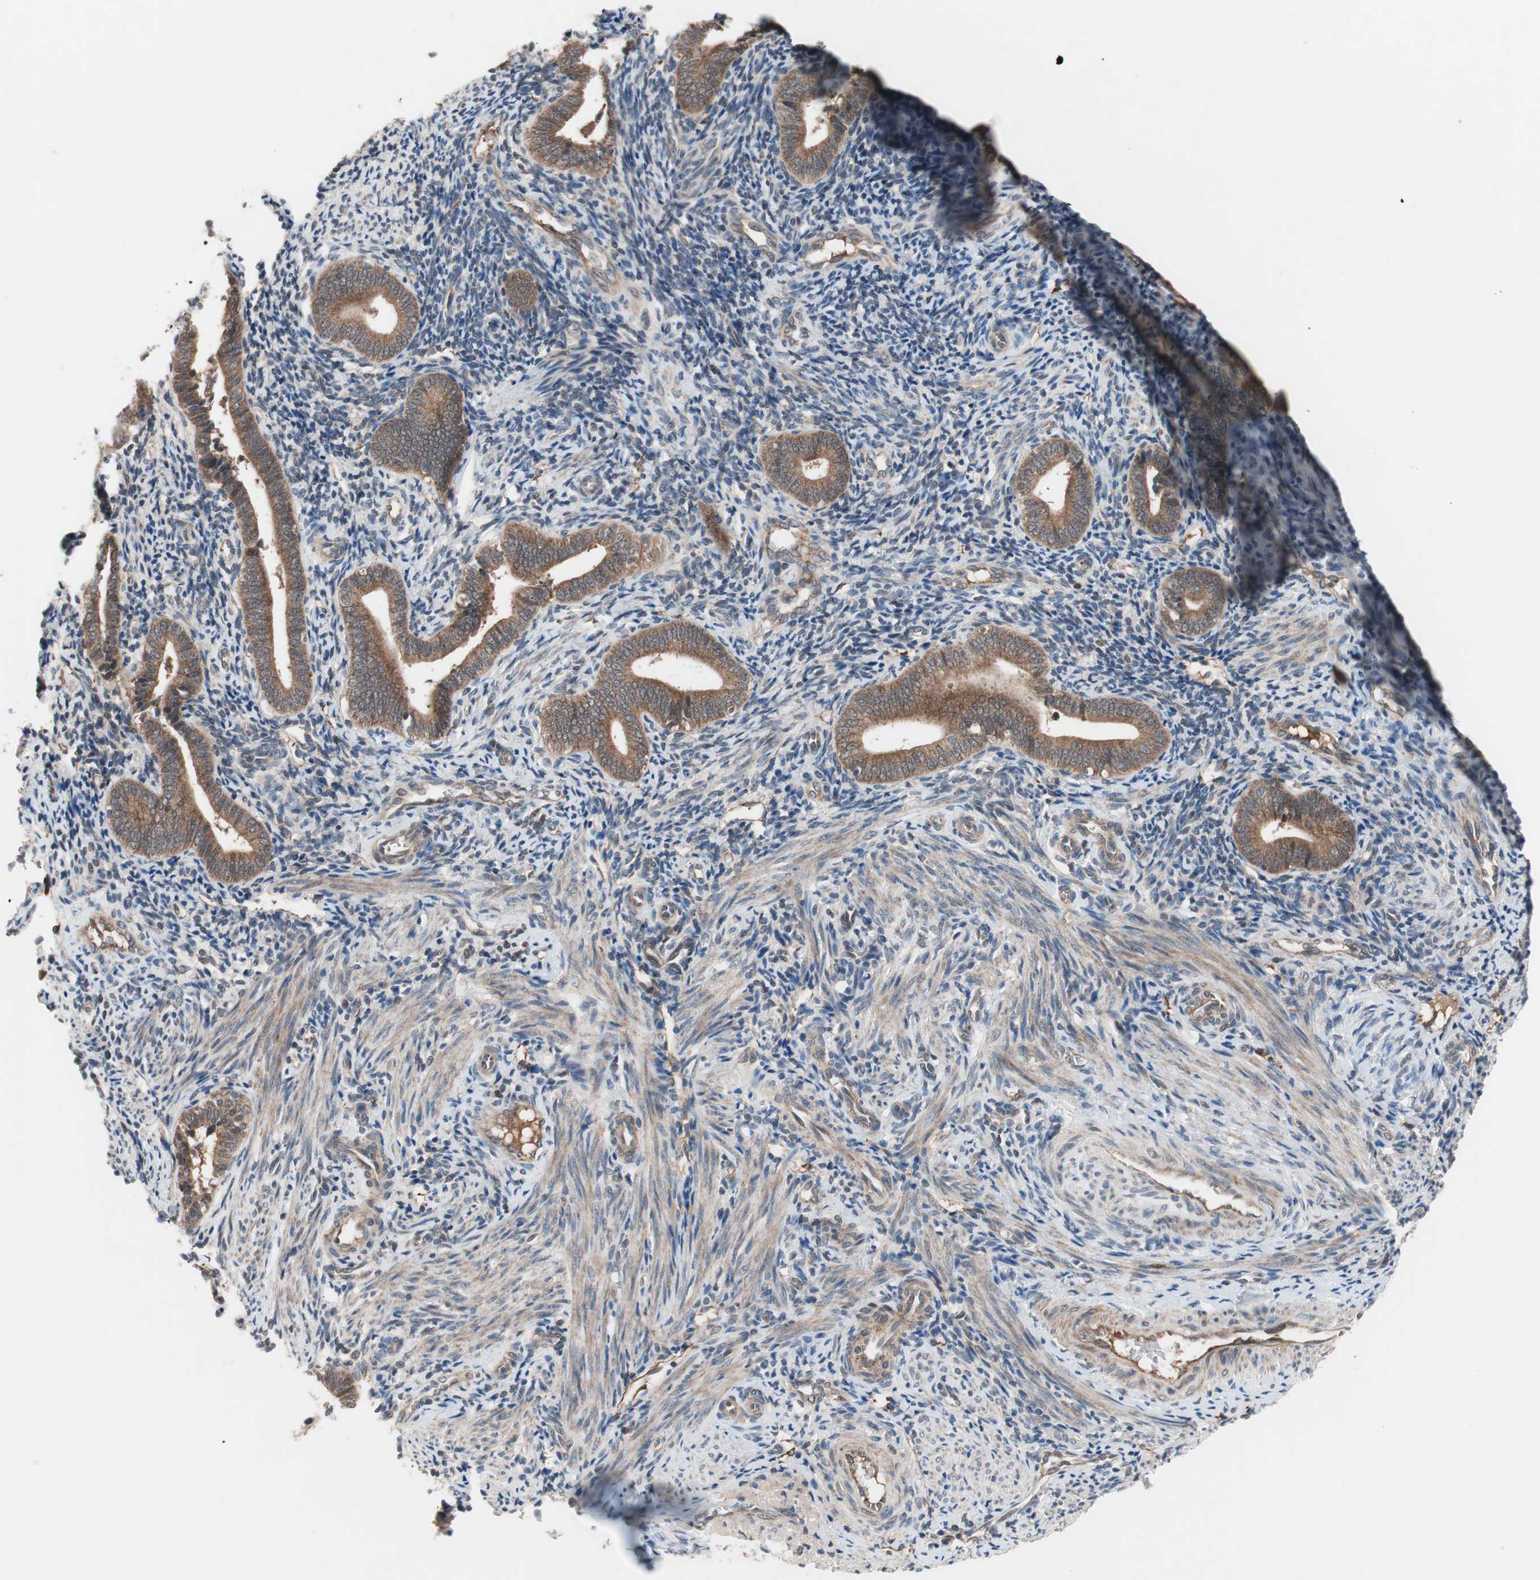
{"staining": {"intensity": "moderate", "quantity": "25%-75%", "location": "cytoplasmic/membranous"}, "tissue": "endometrium", "cell_type": "Cells in endometrial stroma", "image_type": "normal", "snomed": [{"axis": "morphology", "description": "Normal tissue, NOS"}, {"axis": "topography", "description": "Uterus"}, {"axis": "topography", "description": "Endometrium"}], "caption": "A medium amount of moderate cytoplasmic/membranous positivity is identified in approximately 25%-75% of cells in endometrial stroma in normal endometrium. (DAB = brown stain, brightfield microscopy at high magnification).", "gene": "HMBS", "patient": {"sex": "female", "age": 33}}